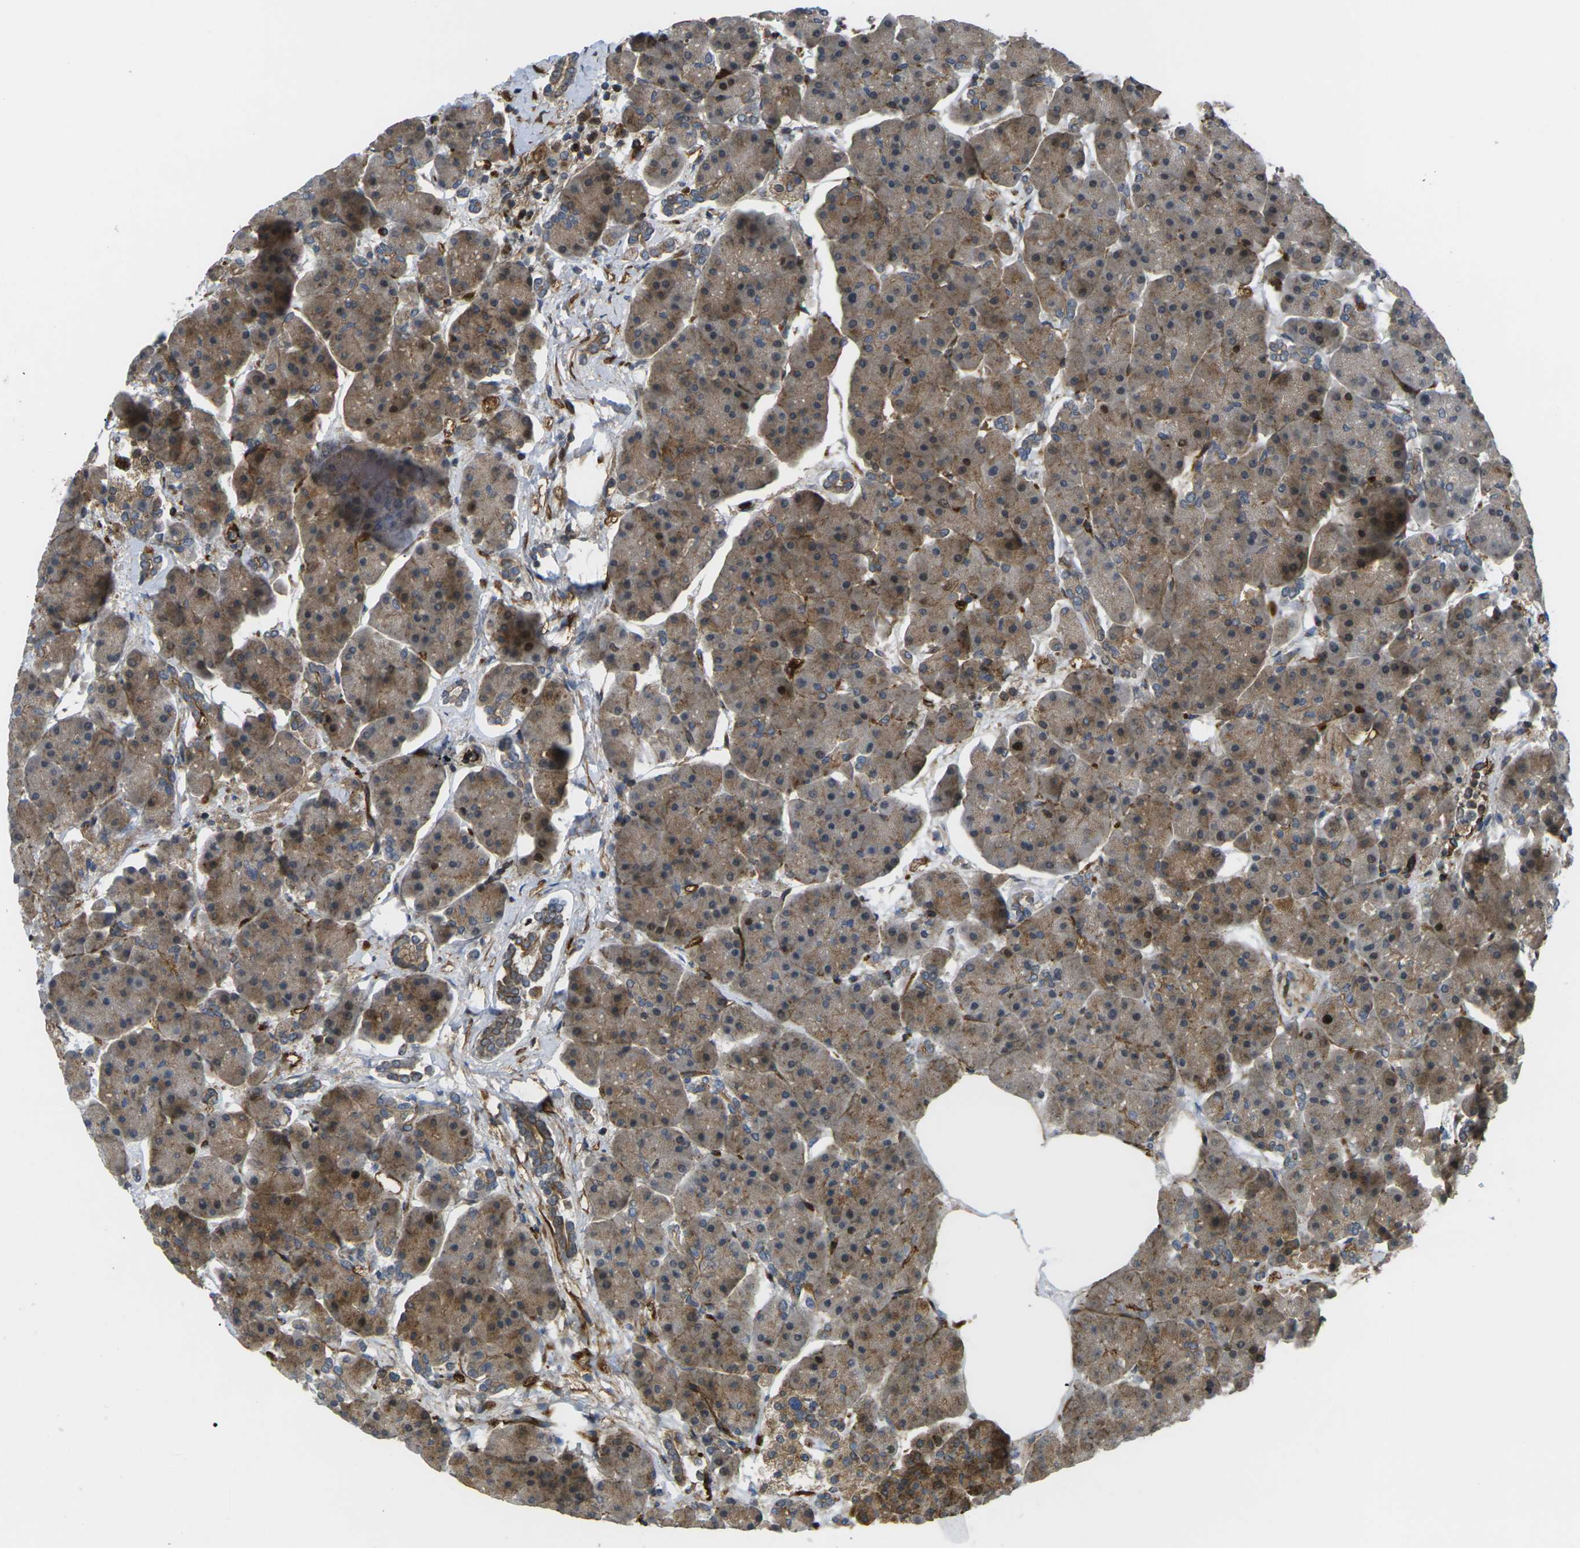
{"staining": {"intensity": "moderate", "quantity": ">75%", "location": "cytoplasmic/membranous"}, "tissue": "pancreas", "cell_type": "Exocrine glandular cells", "image_type": "normal", "snomed": [{"axis": "morphology", "description": "Normal tissue, NOS"}, {"axis": "topography", "description": "Pancreas"}], "caption": "This histopathology image reveals normal pancreas stained with IHC to label a protein in brown. The cytoplasmic/membranous of exocrine glandular cells show moderate positivity for the protein. Nuclei are counter-stained blue.", "gene": "ECE1", "patient": {"sex": "female", "age": 70}}